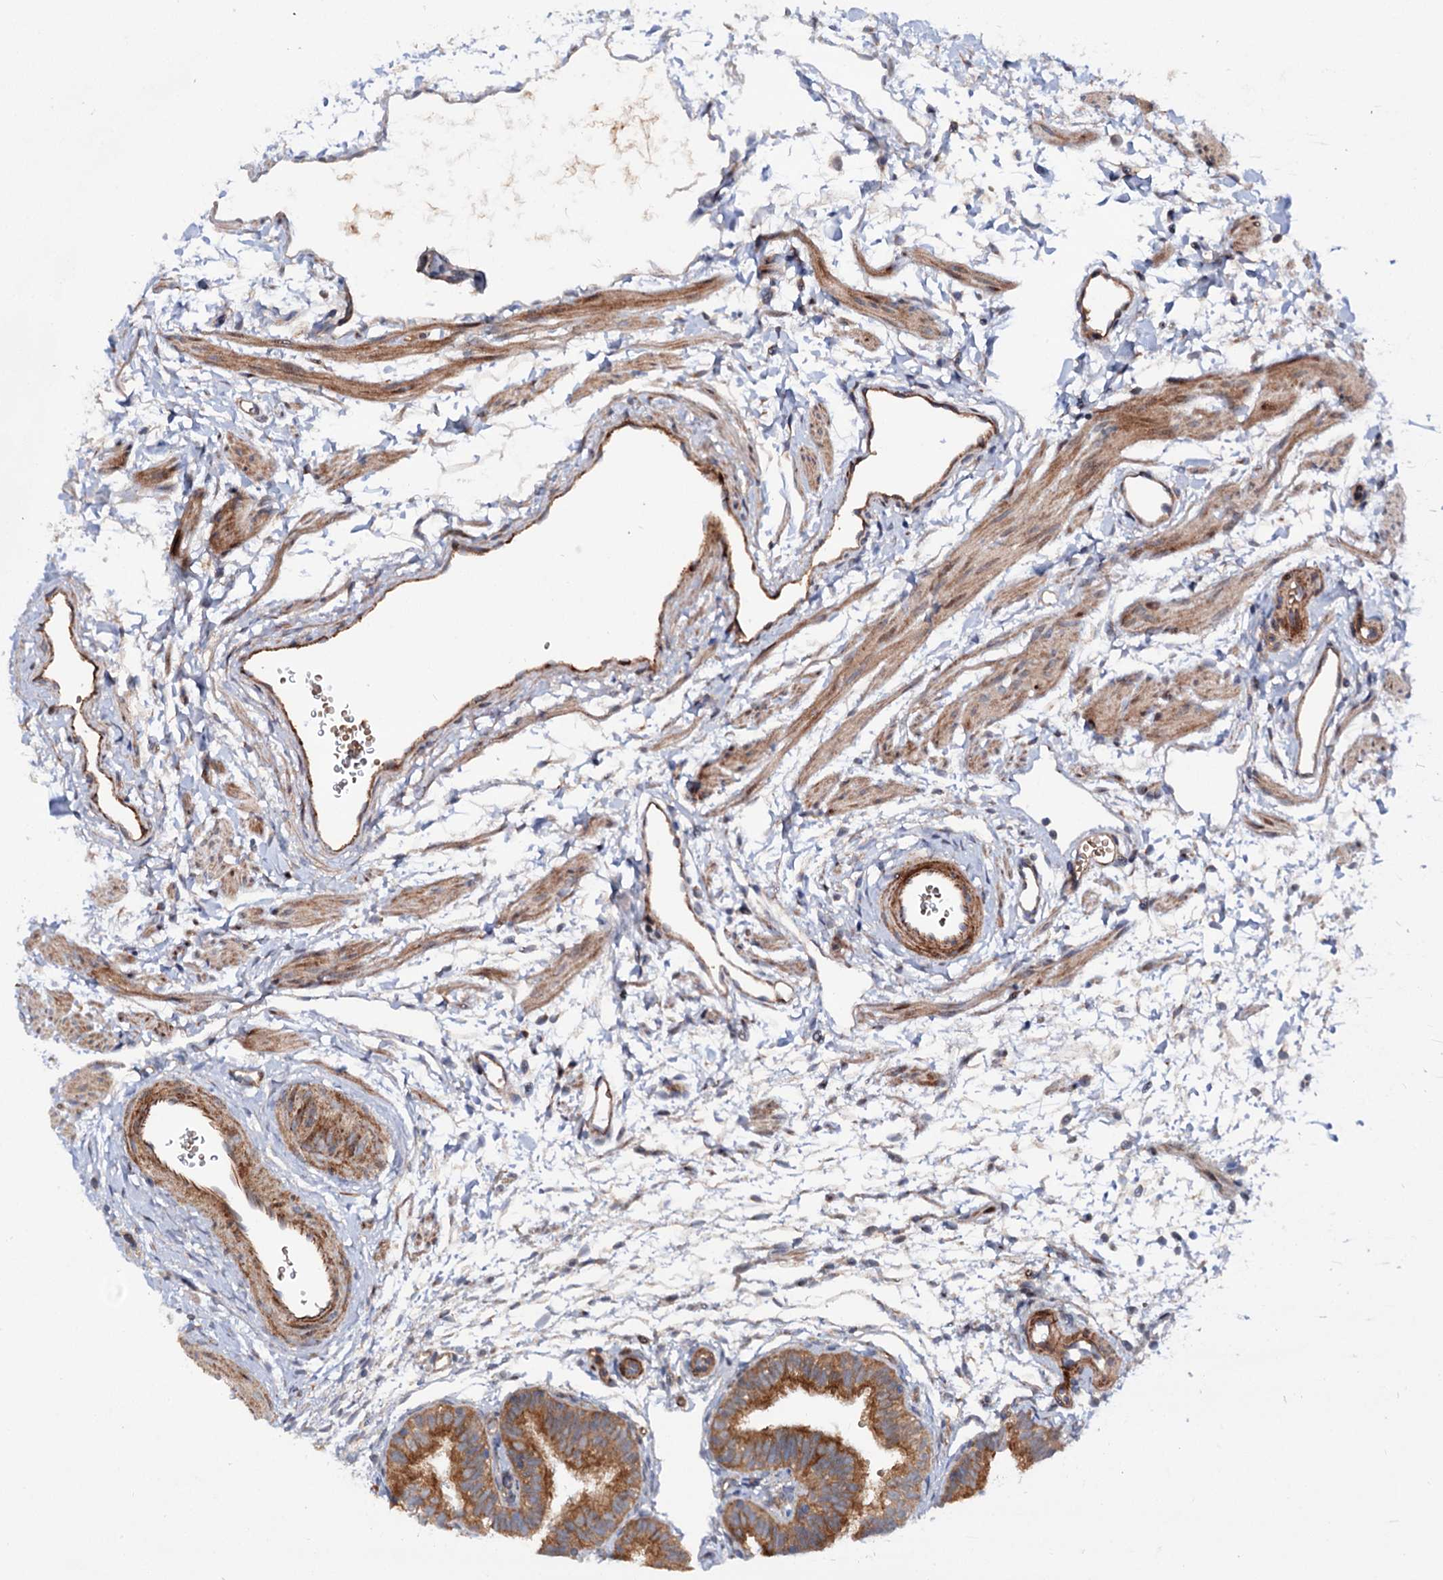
{"staining": {"intensity": "moderate", "quantity": ">75%", "location": "cytoplasmic/membranous"}, "tissue": "fallopian tube", "cell_type": "Glandular cells", "image_type": "normal", "snomed": [{"axis": "morphology", "description": "Normal tissue, NOS"}, {"axis": "topography", "description": "Fallopian tube"}], "caption": "The image exhibits staining of normal fallopian tube, revealing moderate cytoplasmic/membranous protein positivity (brown color) within glandular cells. Nuclei are stained in blue.", "gene": "ADGRG4", "patient": {"sex": "female", "age": 35}}